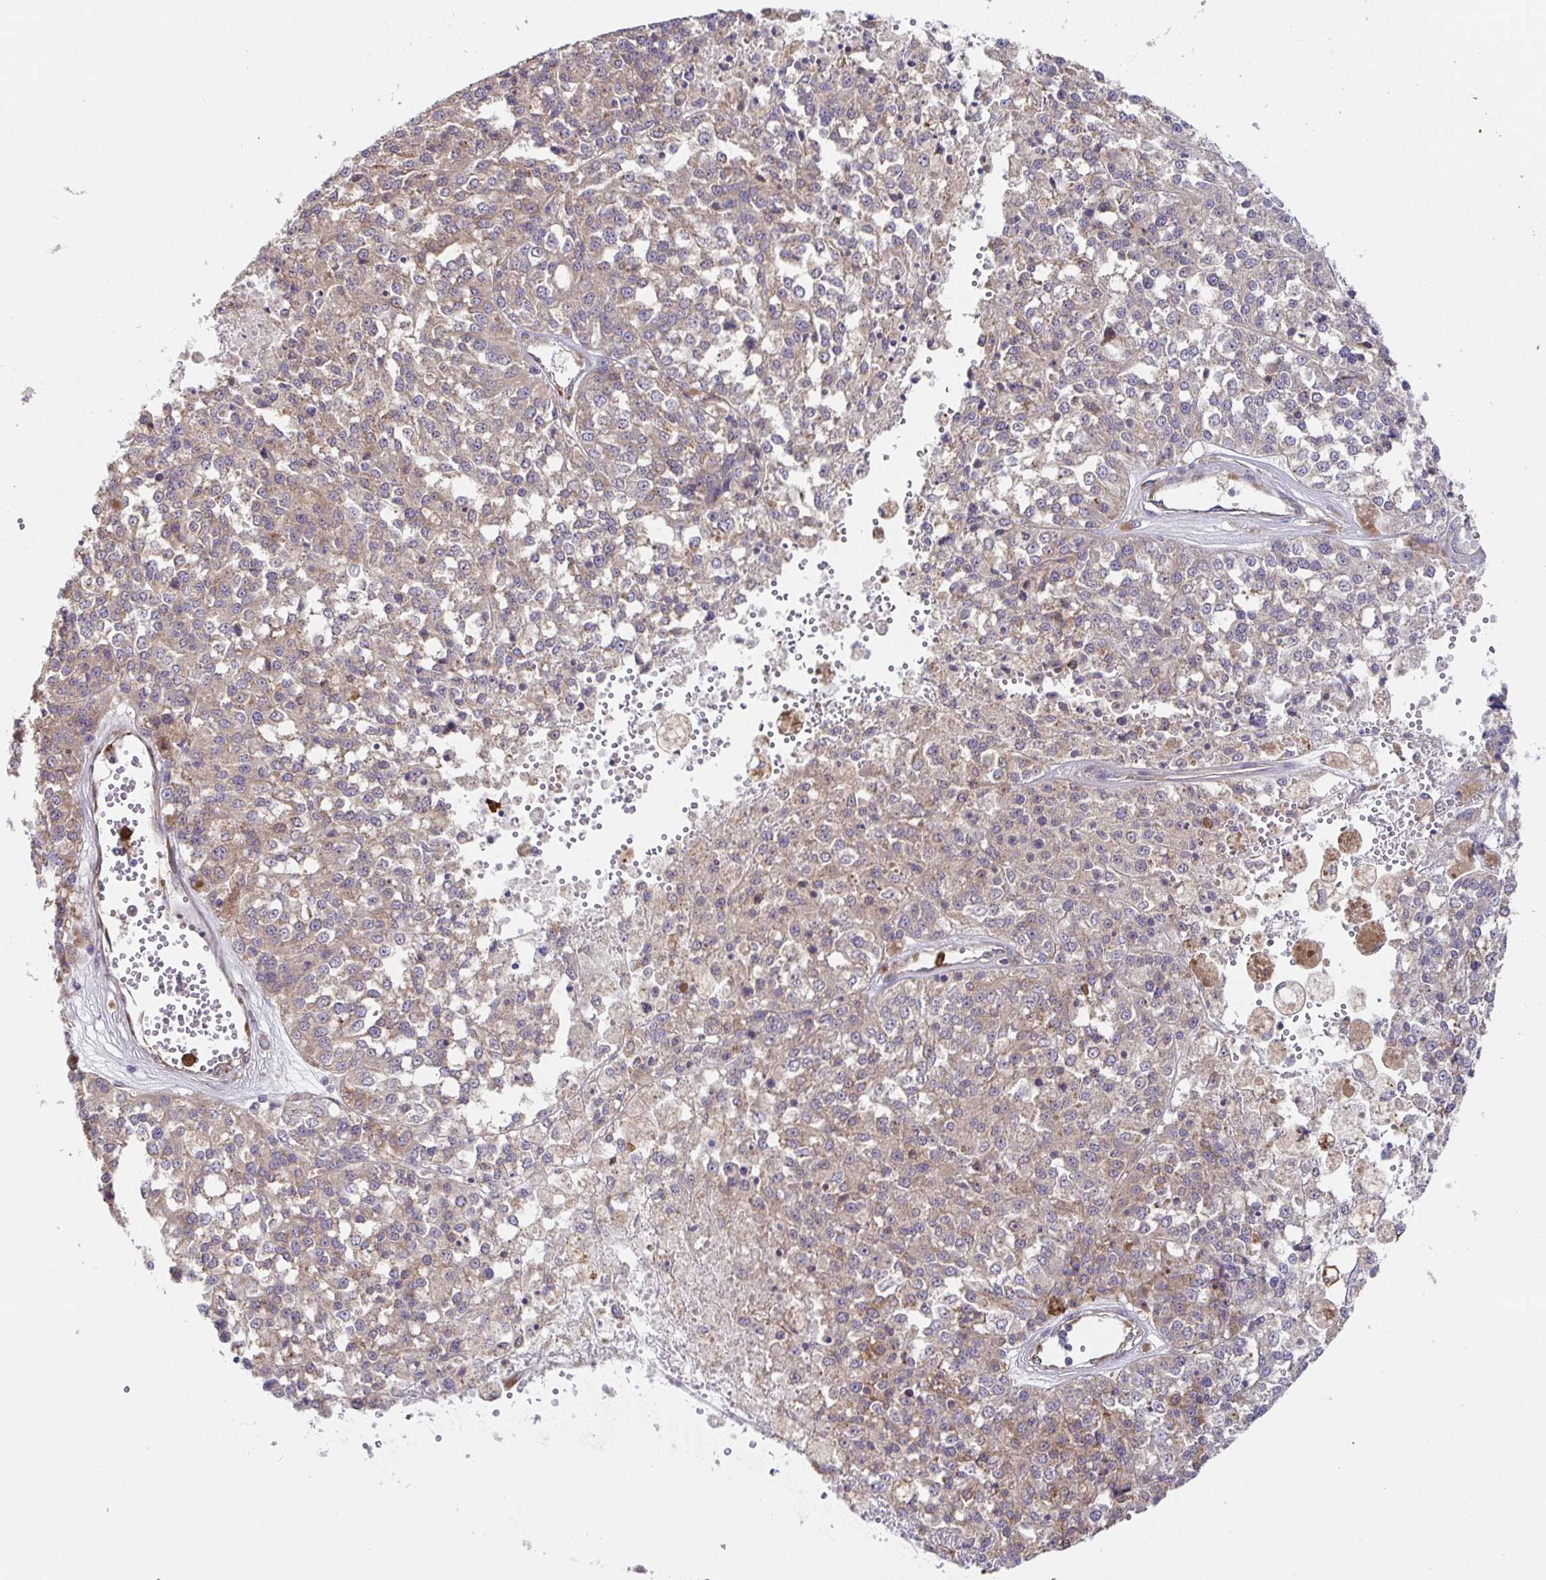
{"staining": {"intensity": "weak", "quantity": ">75%", "location": "cytoplasmic/membranous"}, "tissue": "melanoma", "cell_type": "Tumor cells", "image_type": "cancer", "snomed": [{"axis": "morphology", "description": "Malignant melanoma, Metastatic site"}, {"axis": "topography", "description": "Lymph node"}], "caption": "A high-resolution micrograph shows immunohistochemistry (IHC) staining of melanoma, which reveals weak cytoplasmic/membranous expression in about >75% of tumor cells.", "gene": "PDPK1", "patient": {"sex": "female", "age": 64}}